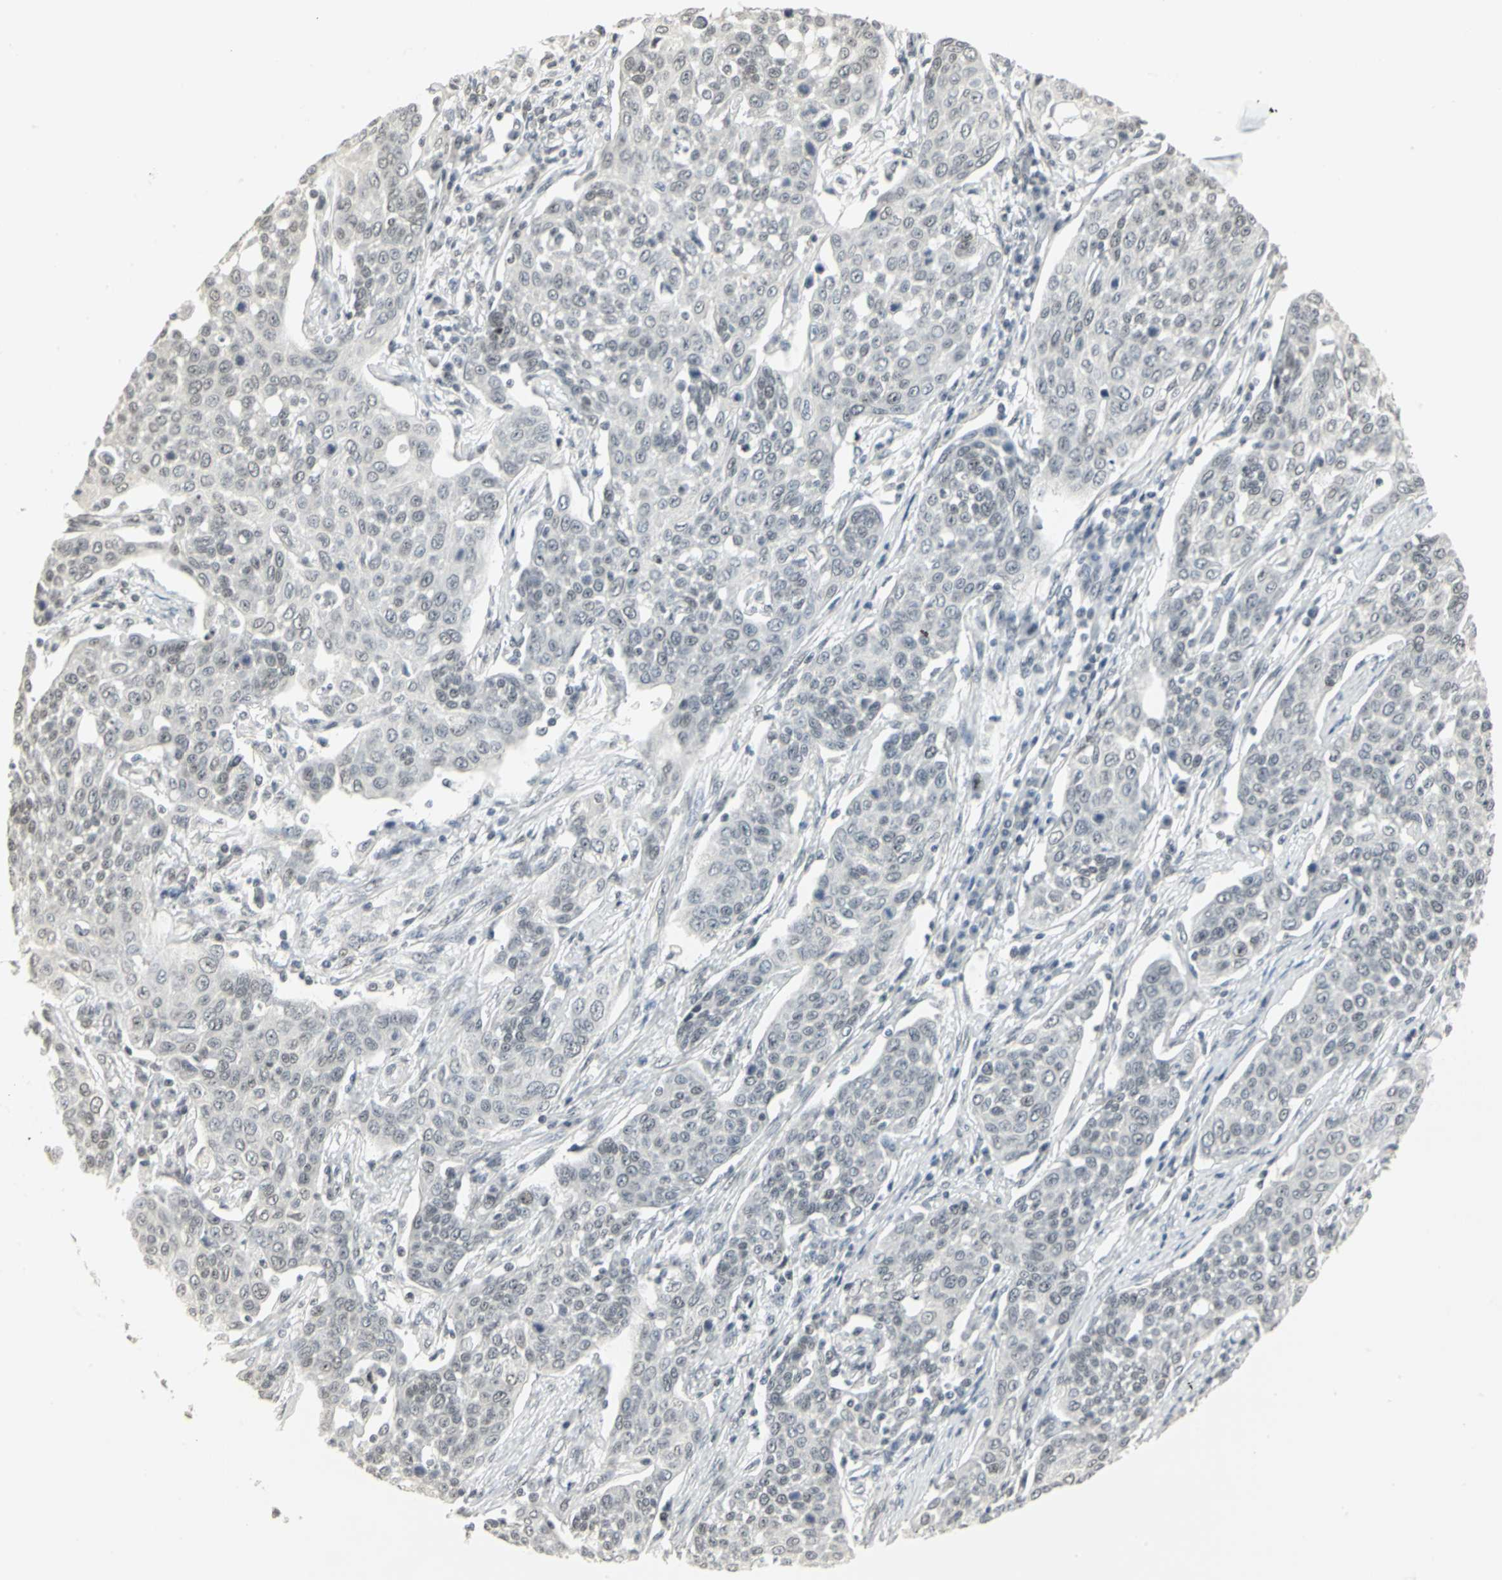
{"staining": {"intensity": "weak", "quantity": ">75%", "location": "nuclear"}, "tissue": "cervical cancer", "cell_type": "Tumor cells", "image_type": "cancer", "snomed": [{"axis": "morphology", "description": "Squamous cell carcinoma, NOS"}, {"axis": "topography", "description": "Cervix"}], "caption": "Immunohistochemistry (IHC) micrograph of neoplastic tissue: cervical cancer (squamous cell carcinoma) stained using immunohistochemistry (IHC) displays low levels of weak protein expression localized specifically in the nuclear of tumor cells, appearing as a nuclear brown color.", "gene": "CBX3", "patient": {"sex": "female", "age": 34}}